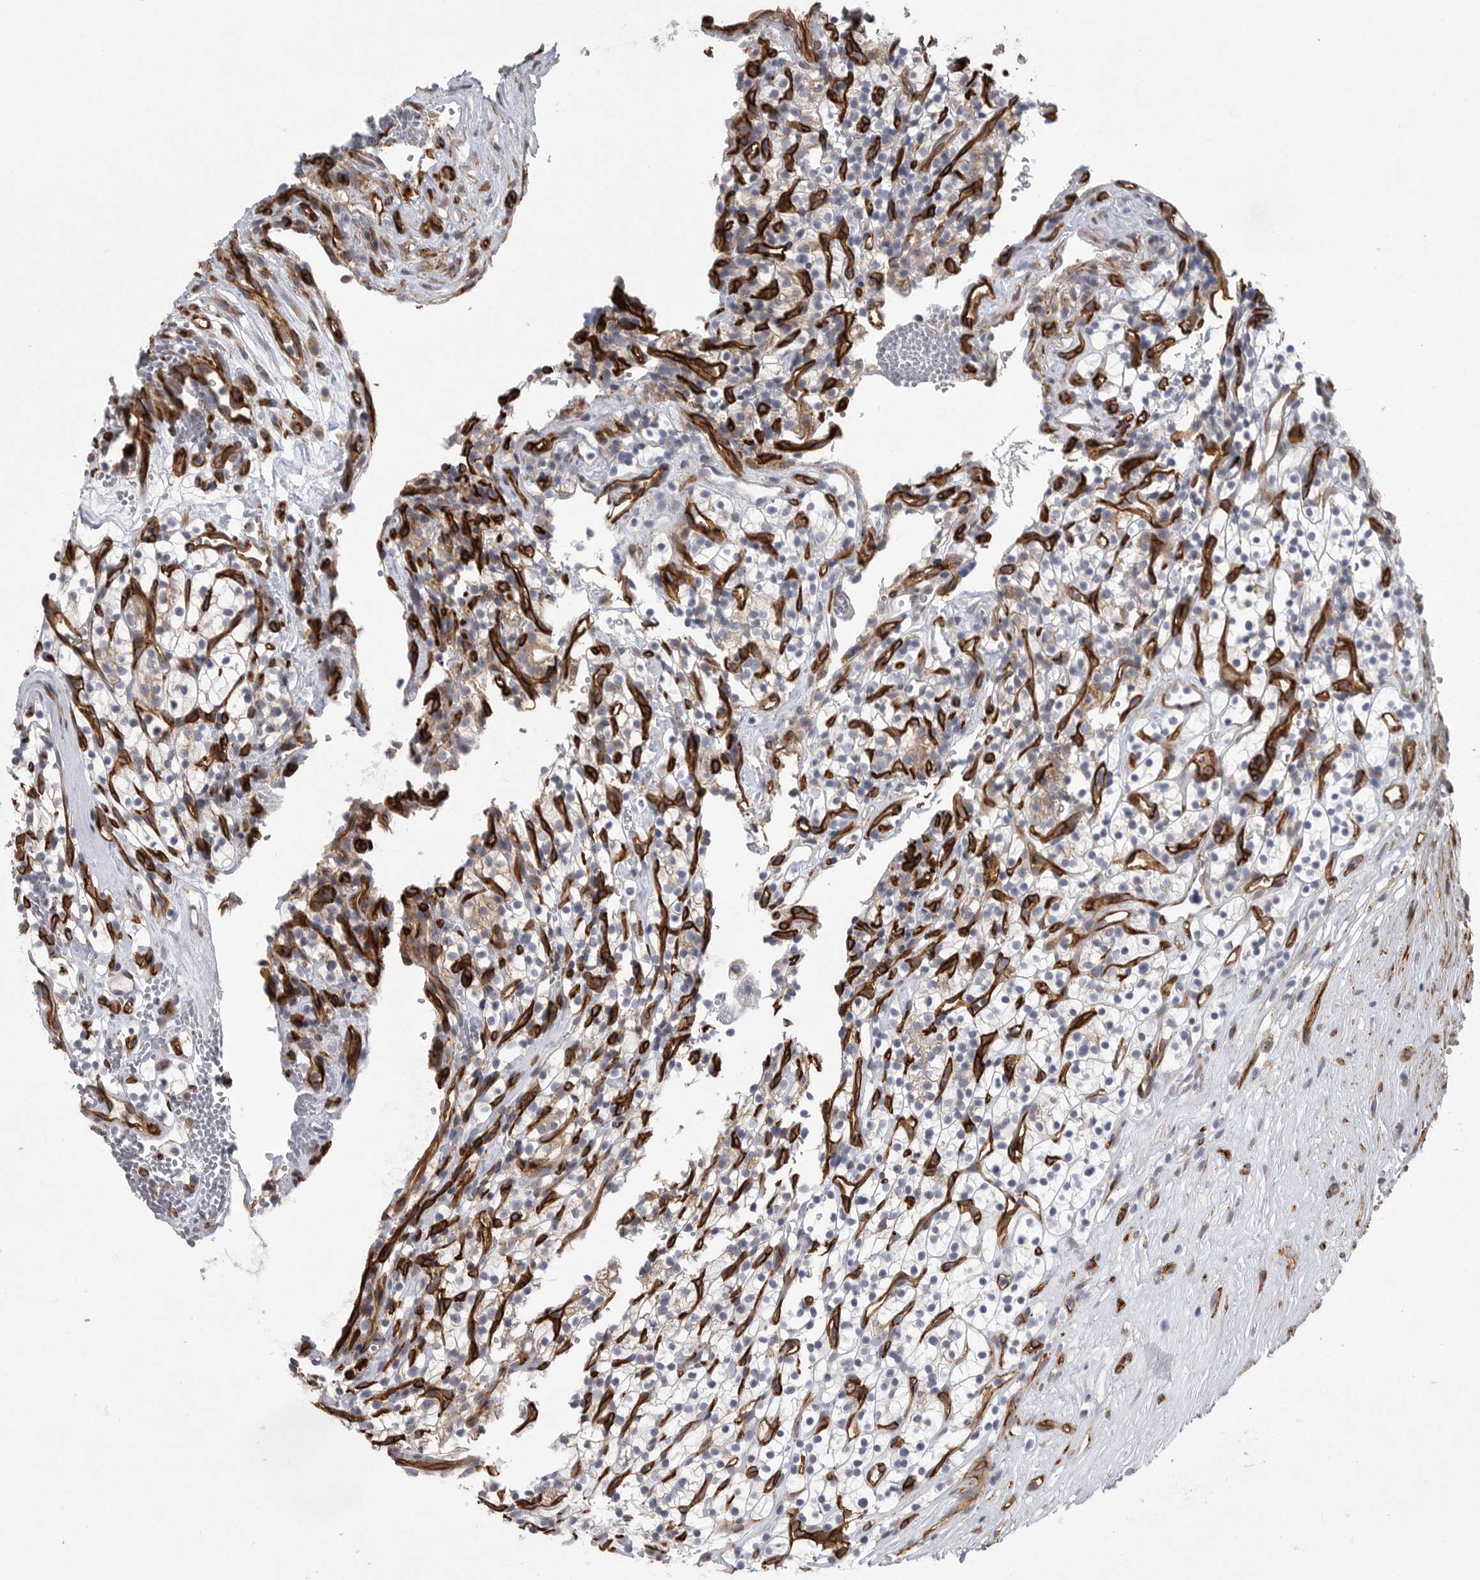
{"staining": {"intensity": "weak", "quantity": "25%-75%", "location": "cytoplasmic/membranous"}, "tissue": "renal cancer", "cell_type": "Tumor cells", "image_type": "cancer", "snomed": [{"axis": "morphology", "description": "Adenocarcinoma, NOS"}, {"axis": "topography", "description": "Kidney"}], "caption": "Renal cancer stained for a protein (brown) exhibits weak cytoplasmic/membranous positive staining in about 25%-75% of tumor cells.", "gene": "MINPP1", "patient": {"sex": "female", "age": 57}}